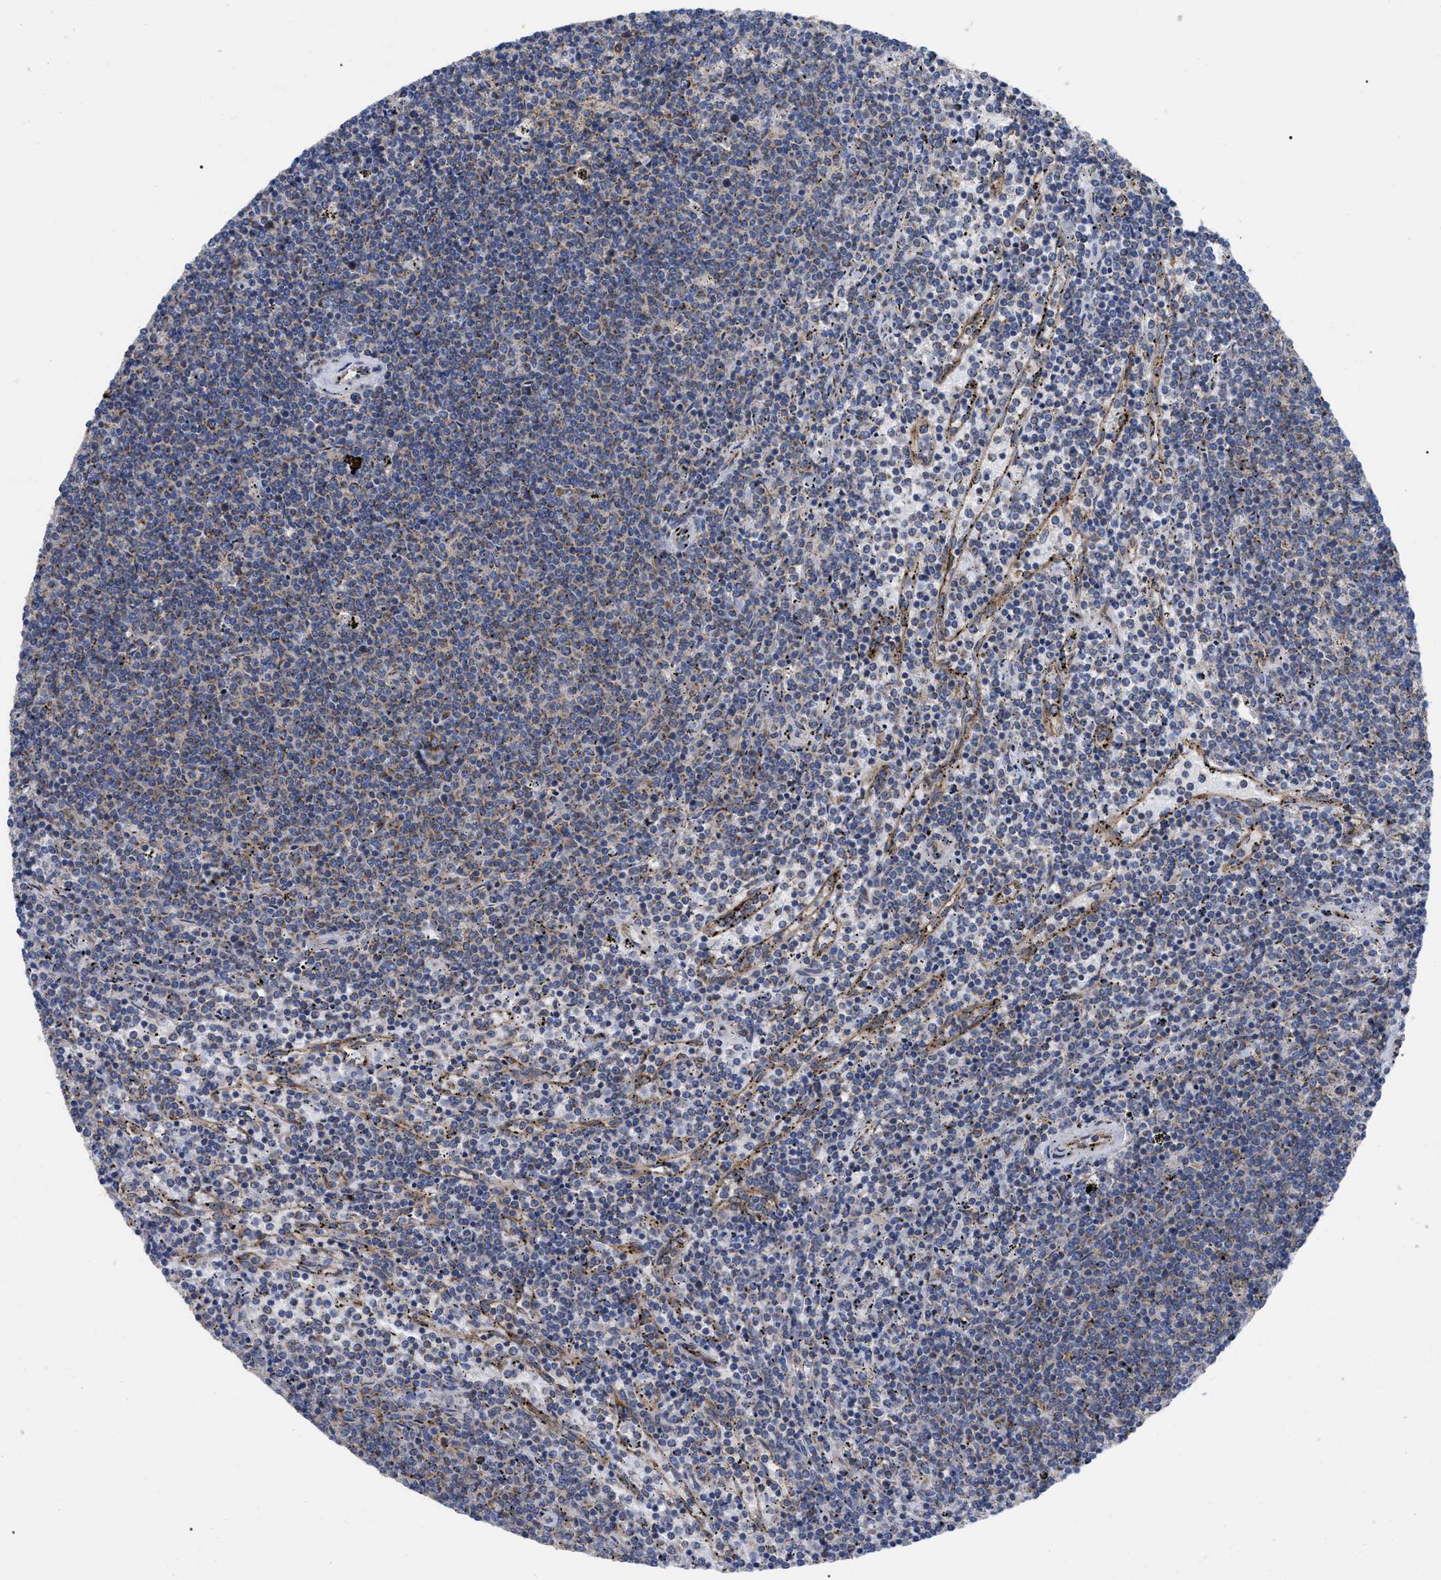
{"staining": {"intensity": "weak", "quantity": ">75%", "location": "cytoplasmic/membranous"}, "tissue": "lymphoma", "cell_type": "Tumor cells", "image_type": "cancer", "snomed": [{"axis": "morphology", "description": "Malignant lymphoma, non-Hodgkin's type, Low grade"}, {"axis": "topography", "description": "Spleen"}], "caption": "Tumor cells show low levels of weak cytoplasmic/membranous staining in approximately >75% of cells in human lymphoma. (DAB (3,3'-diaminobenzidine) IHC, brown staining for protein, blue staining for nuclei).", "gene": "FAM120A", "patient": {"sex": "female", "age": 50}}